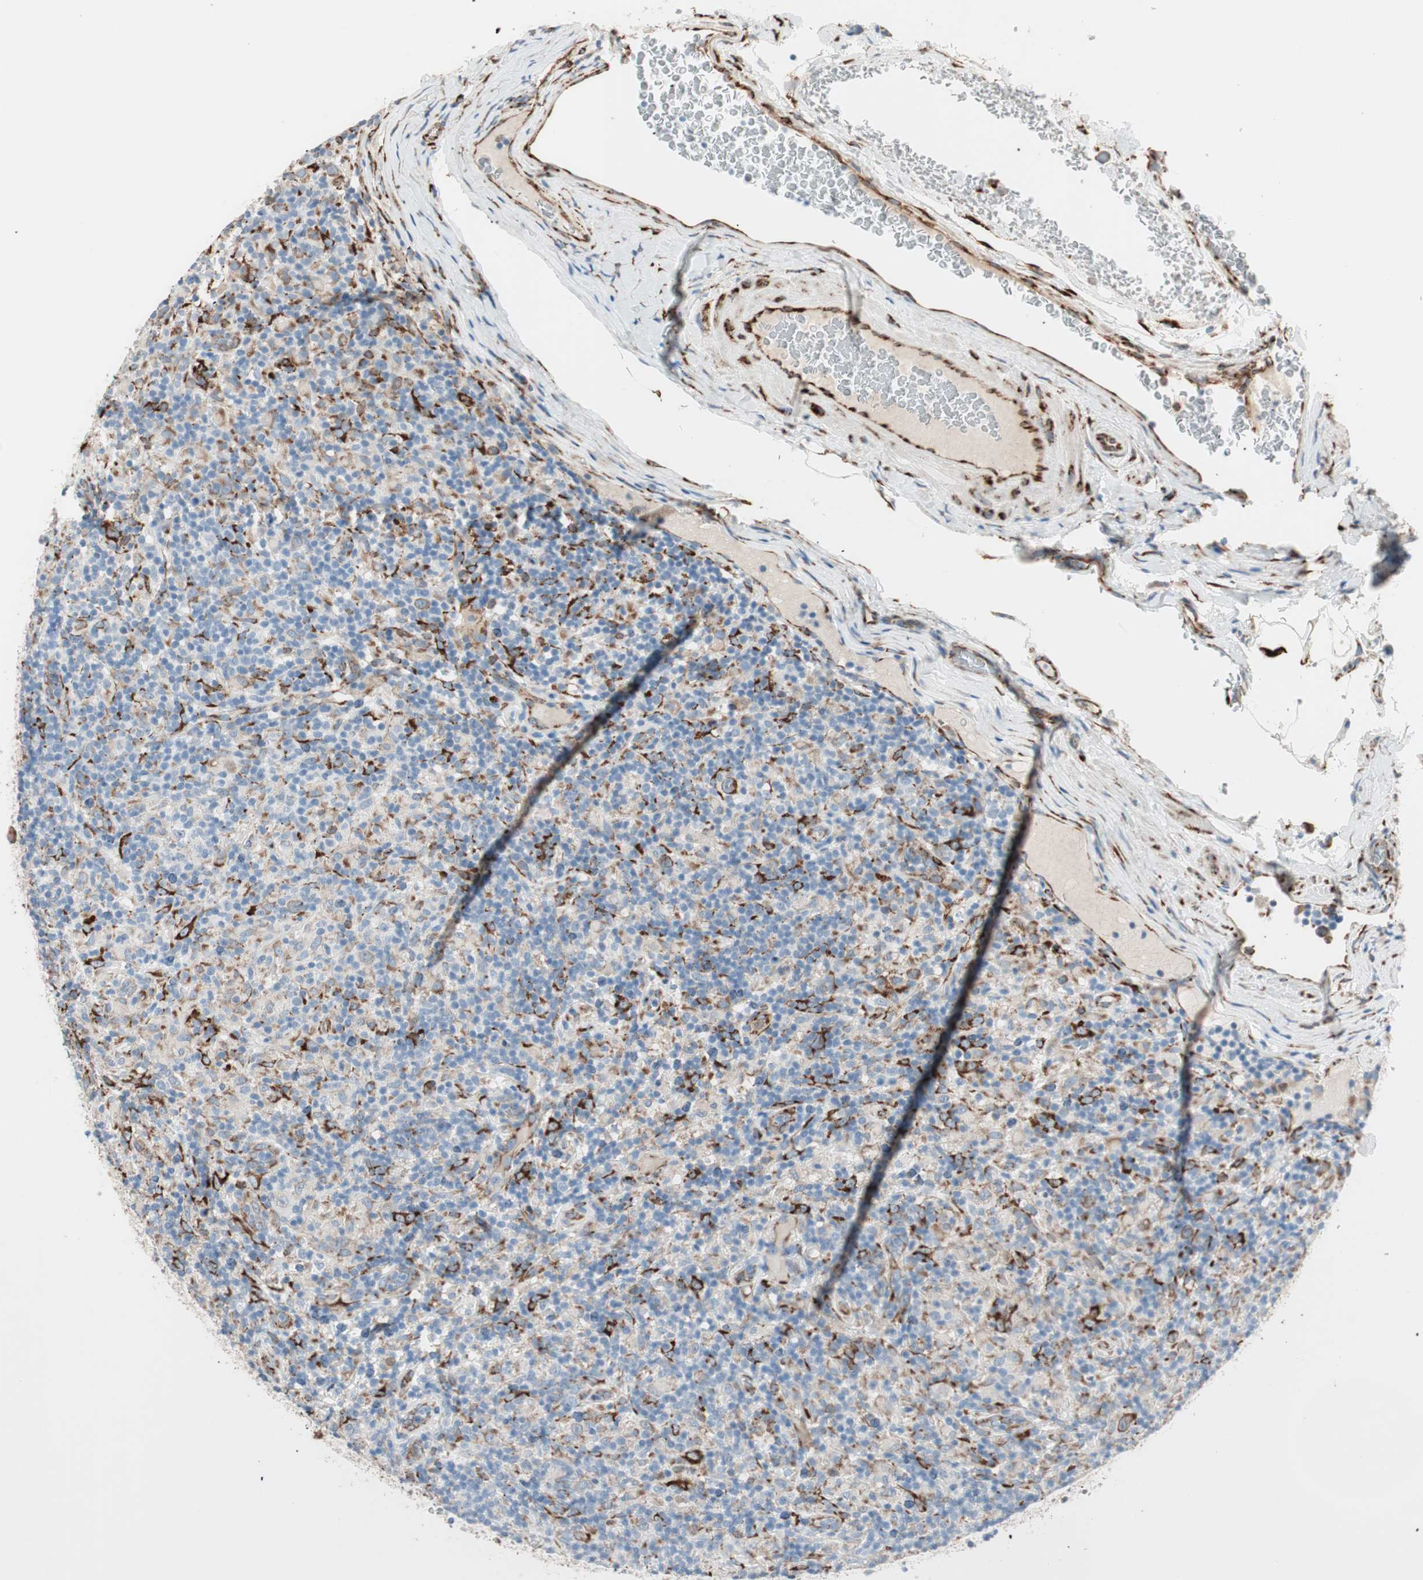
{"staining": {"intensity": "strong", "quantity": "<25%", "location": "cytoplasmic/membranous"}, "tissue": "lymphoma", "cell_type": "Tumor cells", "image_type": "cancer", "snomed": [{"axis": "morphology", "description": "Hodgkin's disease, NOS"}, {"axis": "topography", "description": "Lymph node"}], "caption": "A photomicrograph of human lymphoma stained for a protein reveals strong cytoplasmic/membranous brown staining in tumor cells.", "gene": "P4HTM", "patient": {"sex": "male", "age": 70}}